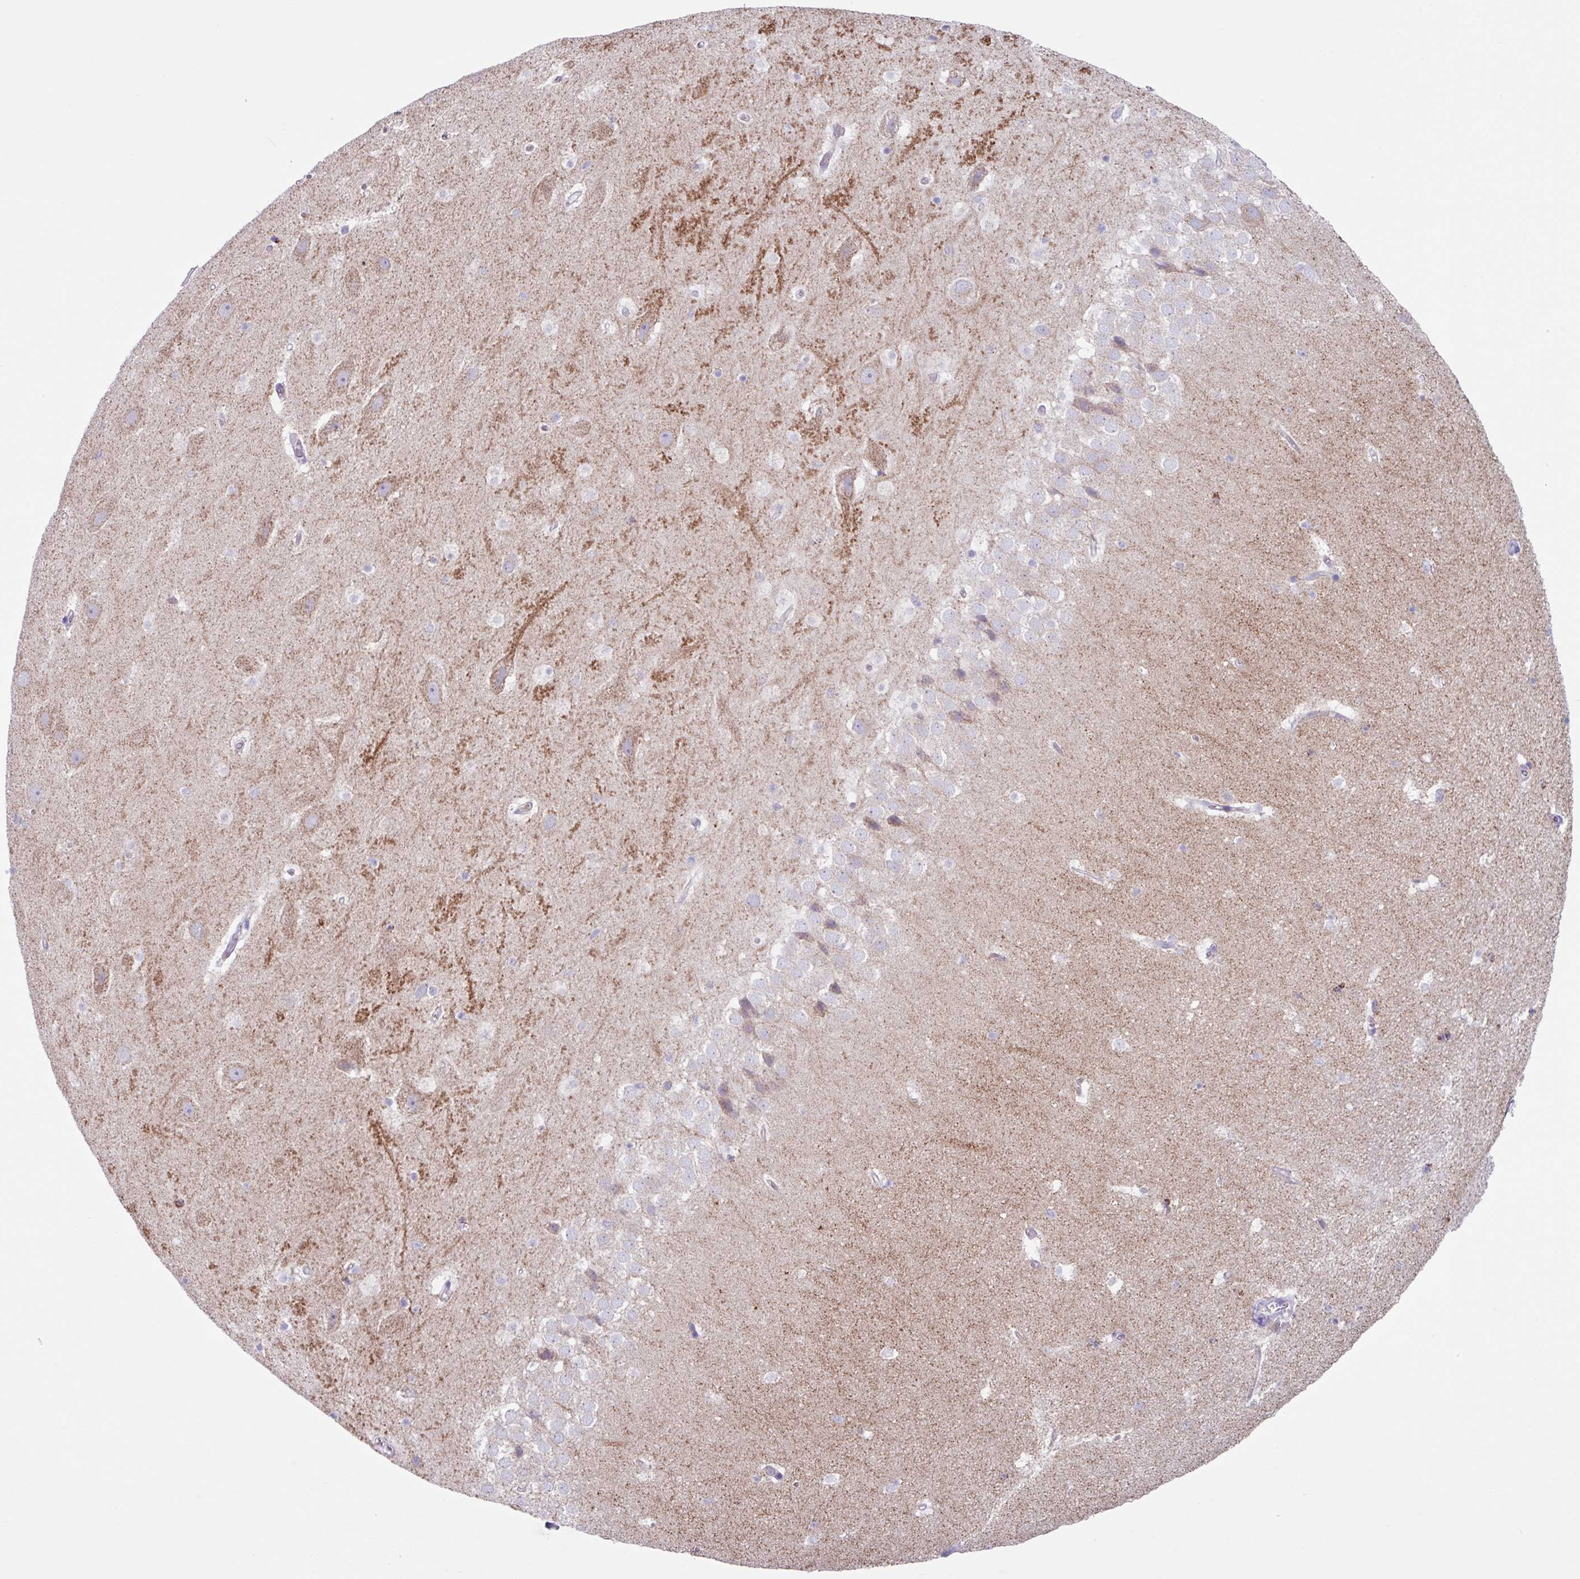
{"staining": {"intensity": "weak", "quantity": "<25%", "location": "cytoplasmic/membranous"}, "tissue": "hippocampus", "cell_type": "Glial cells", "image_type": "normal", "snomed": [{"axis": "morphology", "description": "Normal tissue, NOS"}, {"axis": "topography", "description": "Hippocampus"}], "caption": "An immunohistochemistry (IHC) image of benign hippocampus is shown. There is no staining in glial cells of hippocampus.", "gene": "OTULIN", "patient": {"sex": "male", "age": 37}}